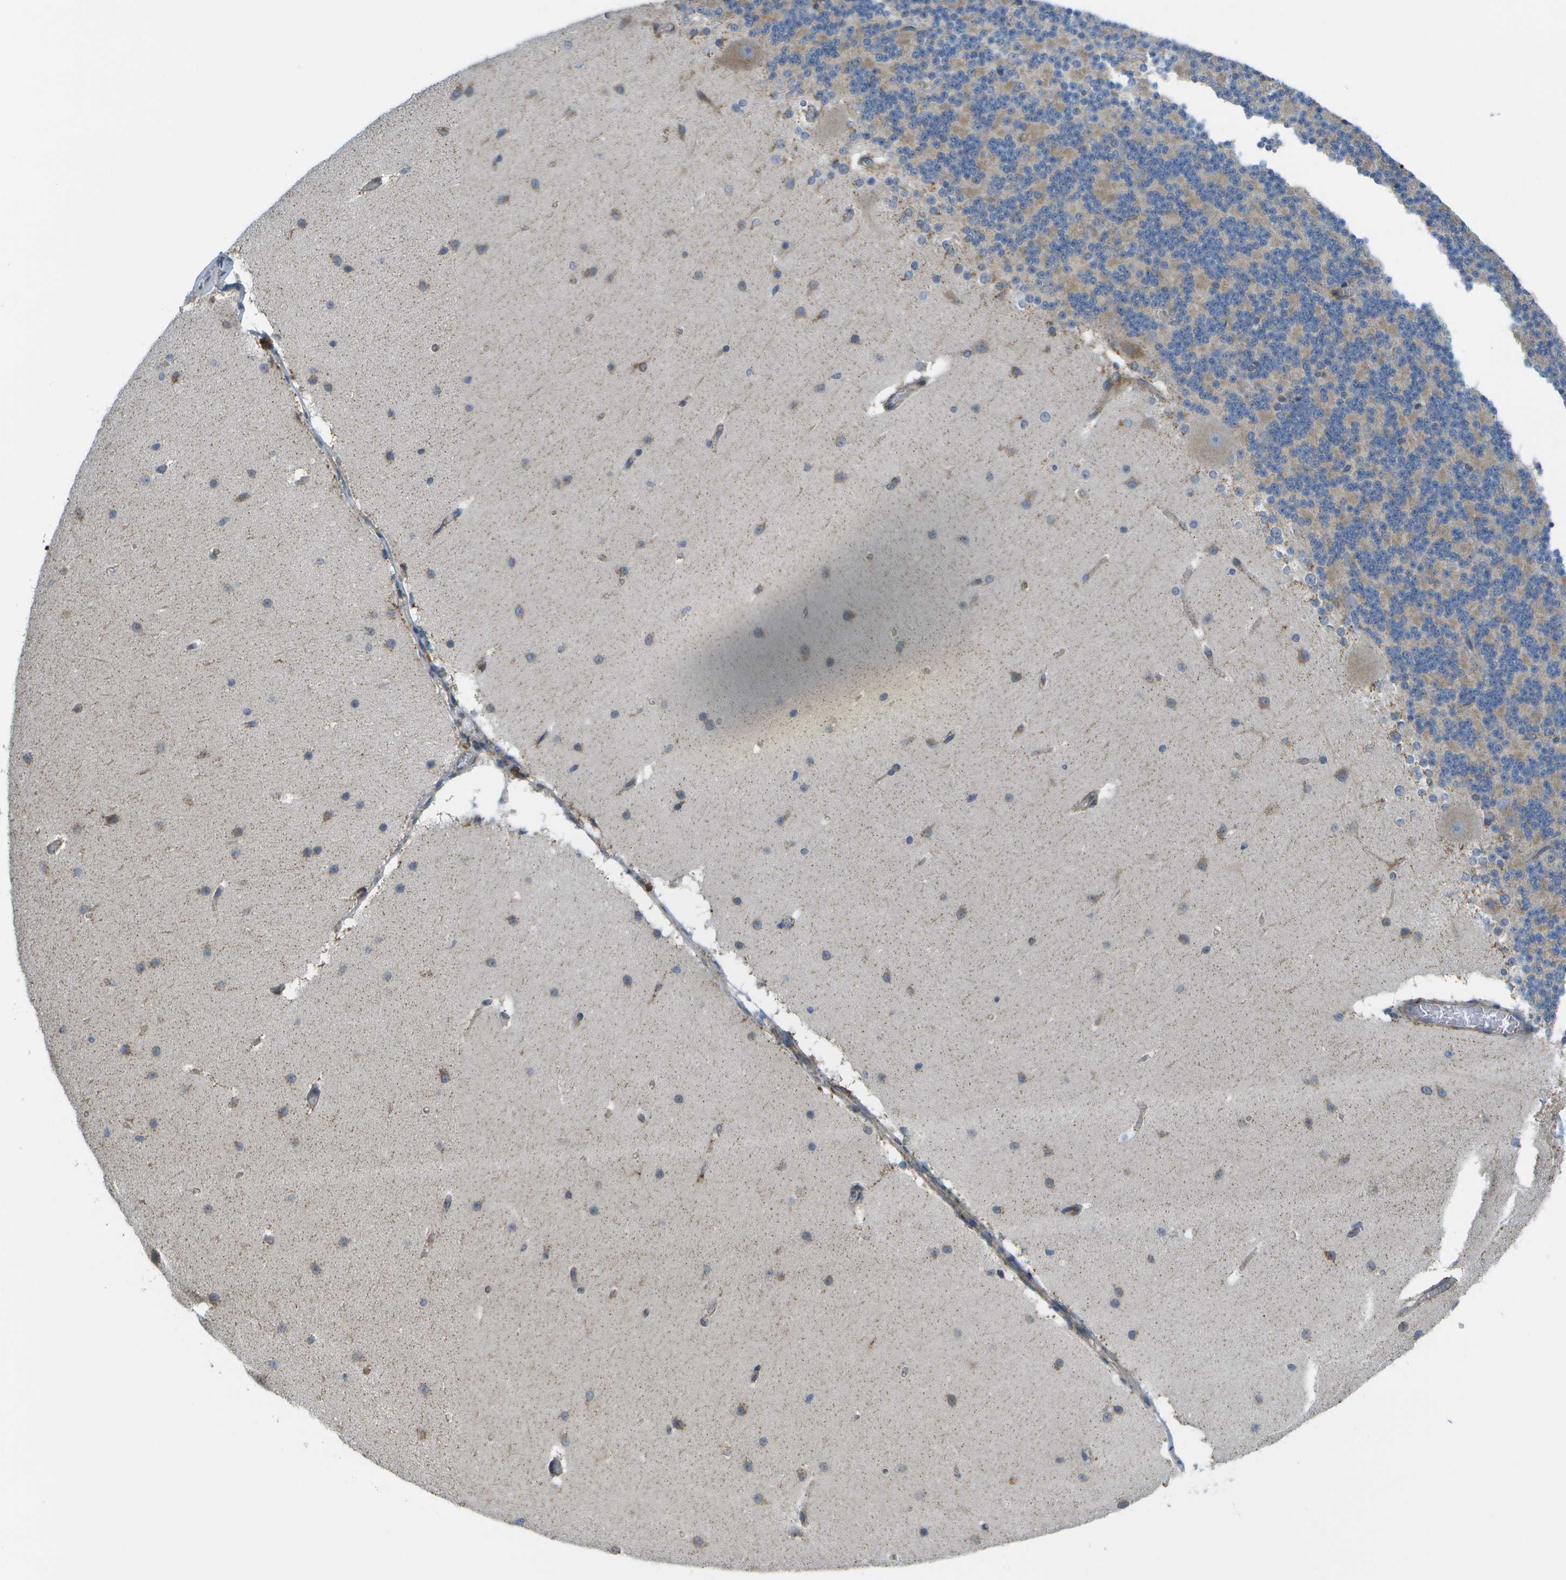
{"staining": {"intensity": "moderate", "quantity": "<25%", "location": "cytoplasmic/membranous"}, "tissue": "cerebellum", "cell_type": "Cells in granular layer", "image_type": "normal", "snomed": [{"axis": "morphology", "description": "Normal tissue, NOS"}, {"axis": "topography", "description": "Cerebellum"}], "caption": "A brown stain labels moderate cytoplasmic/membranous staining of a protein in cells in granular layer of normal human cerebellum.", "gene": "DPM3", "patient": {"sex": "female", "age": 19}}